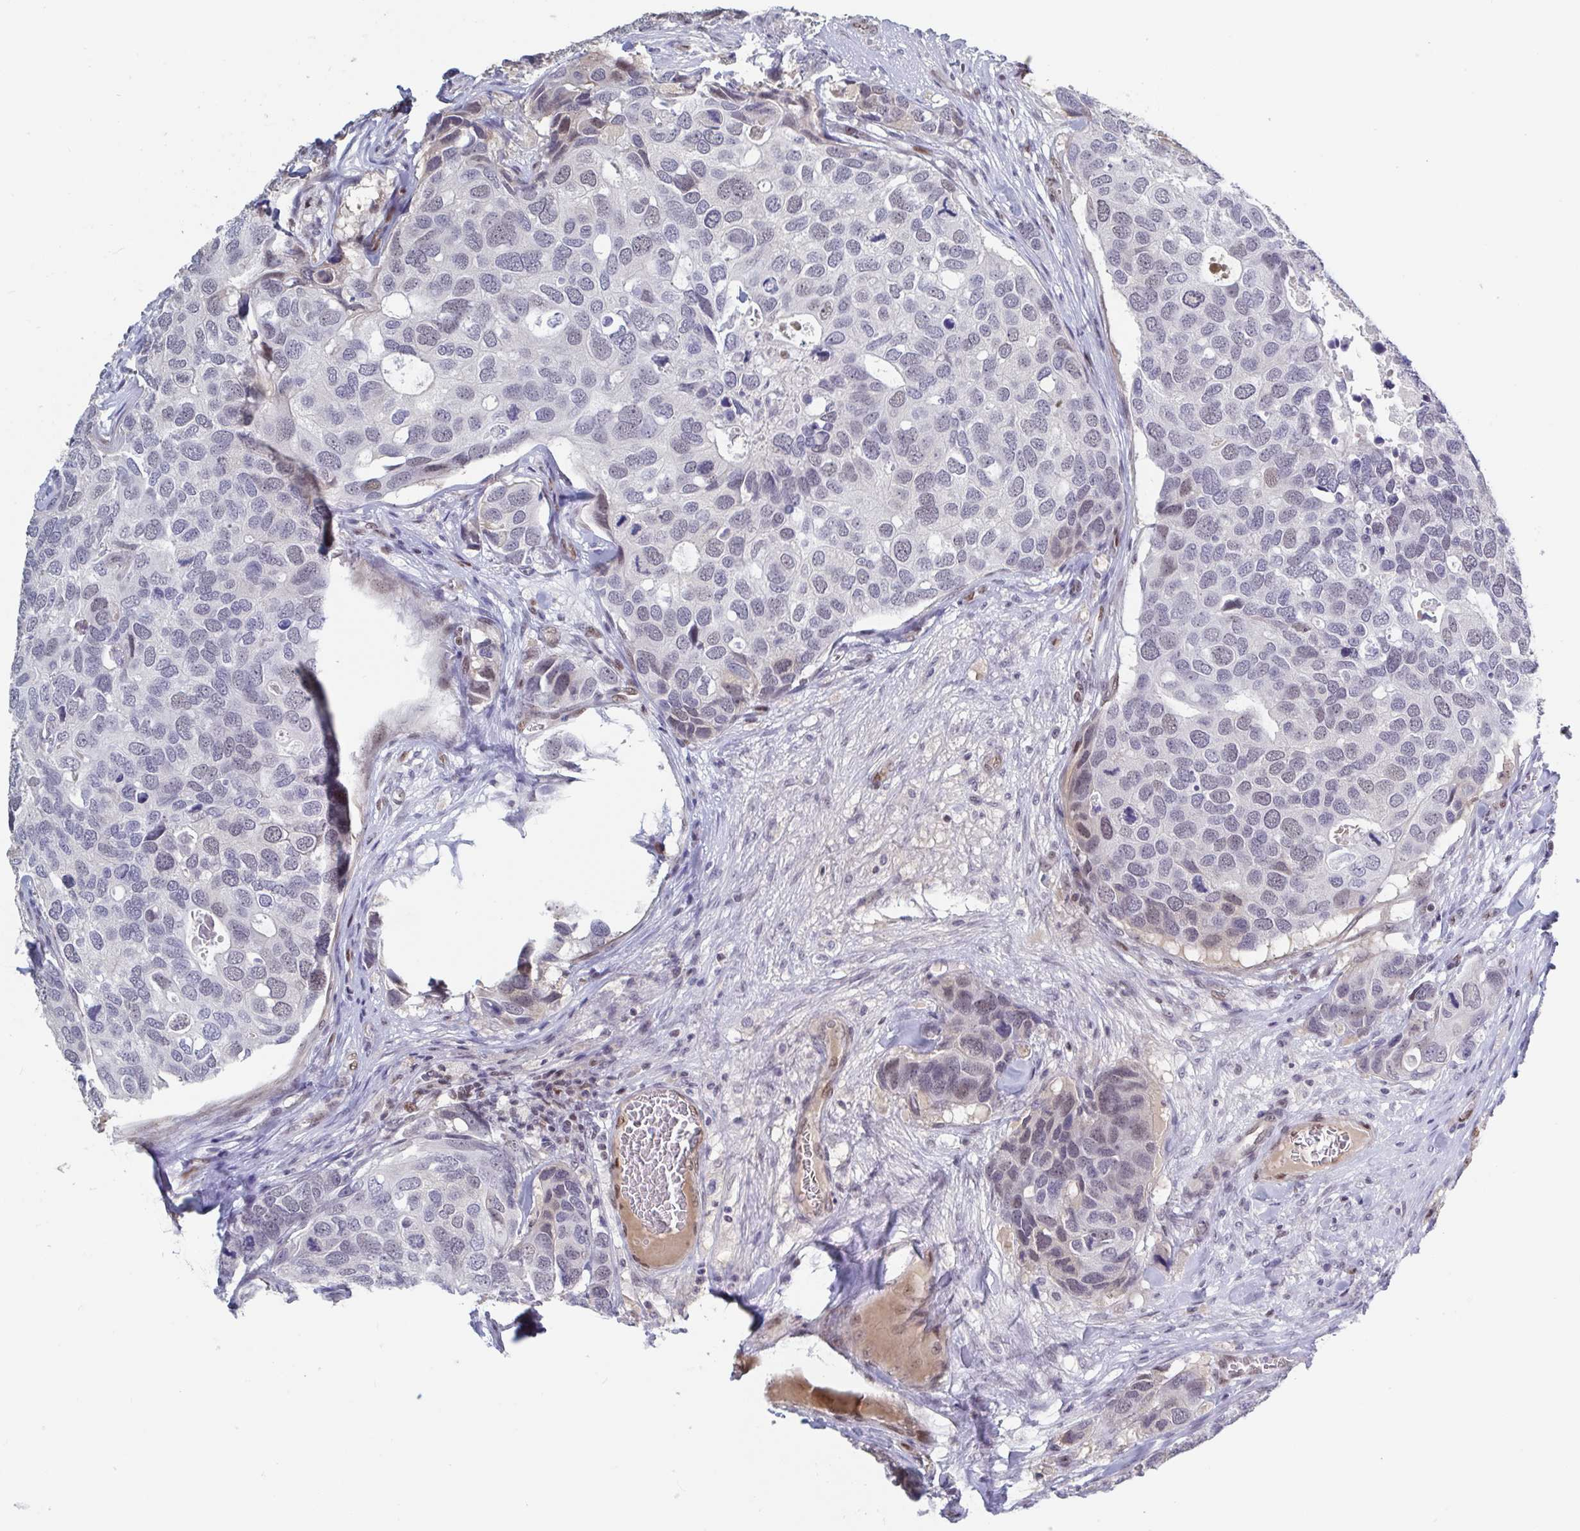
{"staining": {"intensity": "weak", "quantity": "<25%", "location": "nuclear"}, "tissue": "breast cancer", "cell_type": "Tumor cells", "image_type": "cancer", "snomed": [{"axis": "morphology", "description": "Duct carcinoma"}, {"axis": "topography", "description": "Breast"}], "caption": "Tumor cells are negative for protein expression in human breast cancer (intraductal carcinoma).", "gene": "BCL7B", "patient": {"sex": "female", "age": 83}}